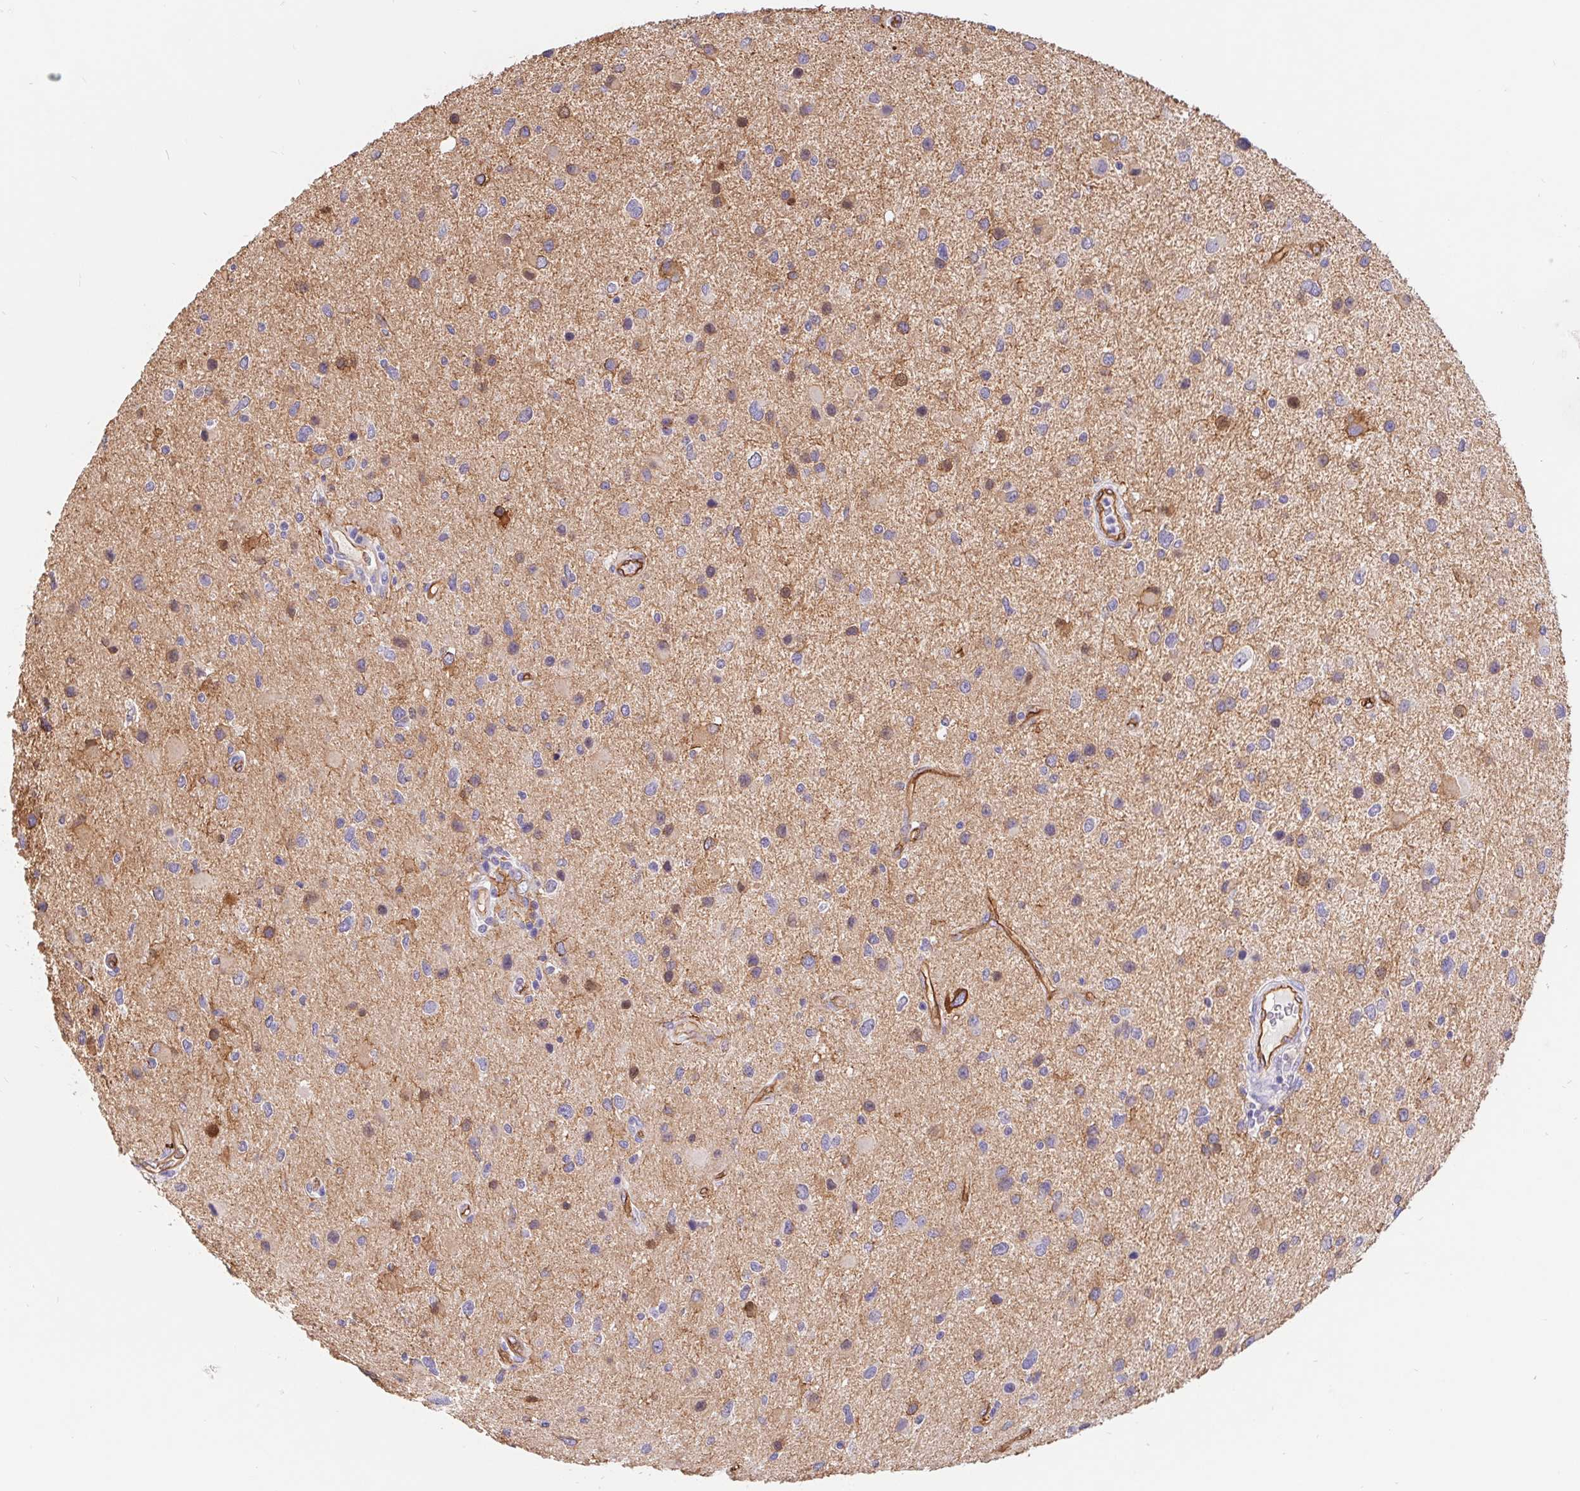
{"staining": {"intensity": "moderate", "quantity": "25%-75%", "location": "cytoplasmic/membranous"}, "tissue": "glioma", "cell_type": "Tumor cells", "image_type": "cancer", "snomed": [{"axis": "morphology", "description": "Glioma, malignant, Low grade"}, {"axis": "topography", "description": "Brain"}], "caption": "Protein expression by immunohistochemistry (IHC) displays moderate cytoplasmic/membranous expression in about 25%-75% of tumor cells in glioma. Using DAB (3,3'-diaminobenzidine) (brown) and hematoxylin (blue) stains, captured at high magnification using brightfield microscopy.", "gene": "LIMCH1", "patient": {"sex": "female", "age": 32}}